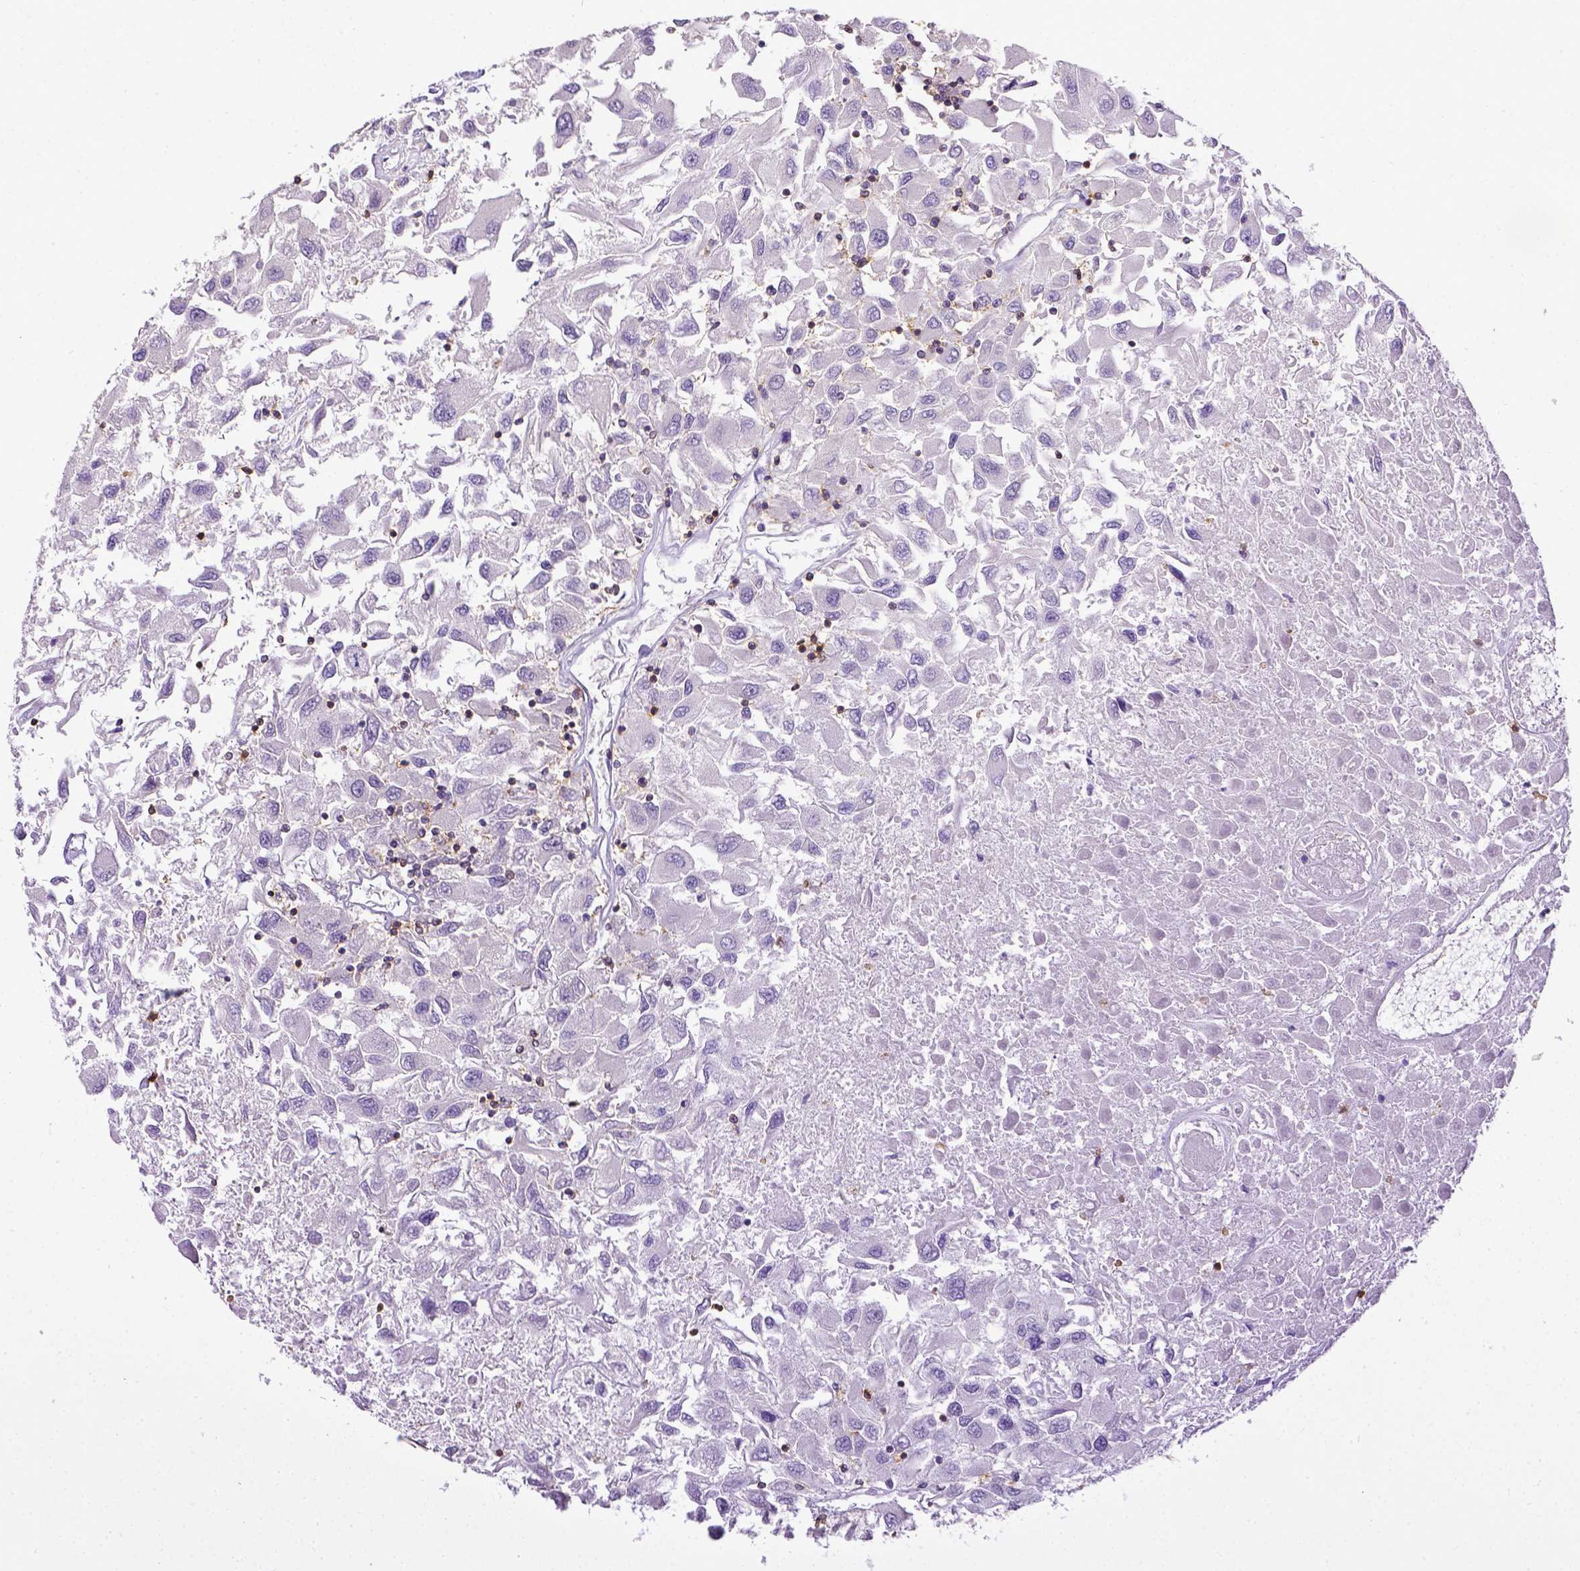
{"staining": {"intensity": "negative", "quantity": "none", "location": "none"}, "tissue": "renal cancer", "cell_type": "Tumor cells", "image_type": "cancer", "snomed": [{"axis": "morphology", "description": "Adenocarcinoma, NOS"}, {"axis": "topography", "description": "Kidney"}], "caption": "Tumor cells are negative for brown protein staining in renal adenocarcinoma. (DAB immunohistochemistry (IHC) visualized using brightfield microscopy, high magnification).", "gene": "CD3E", "patient": {"sex": "female", "age": 76}}